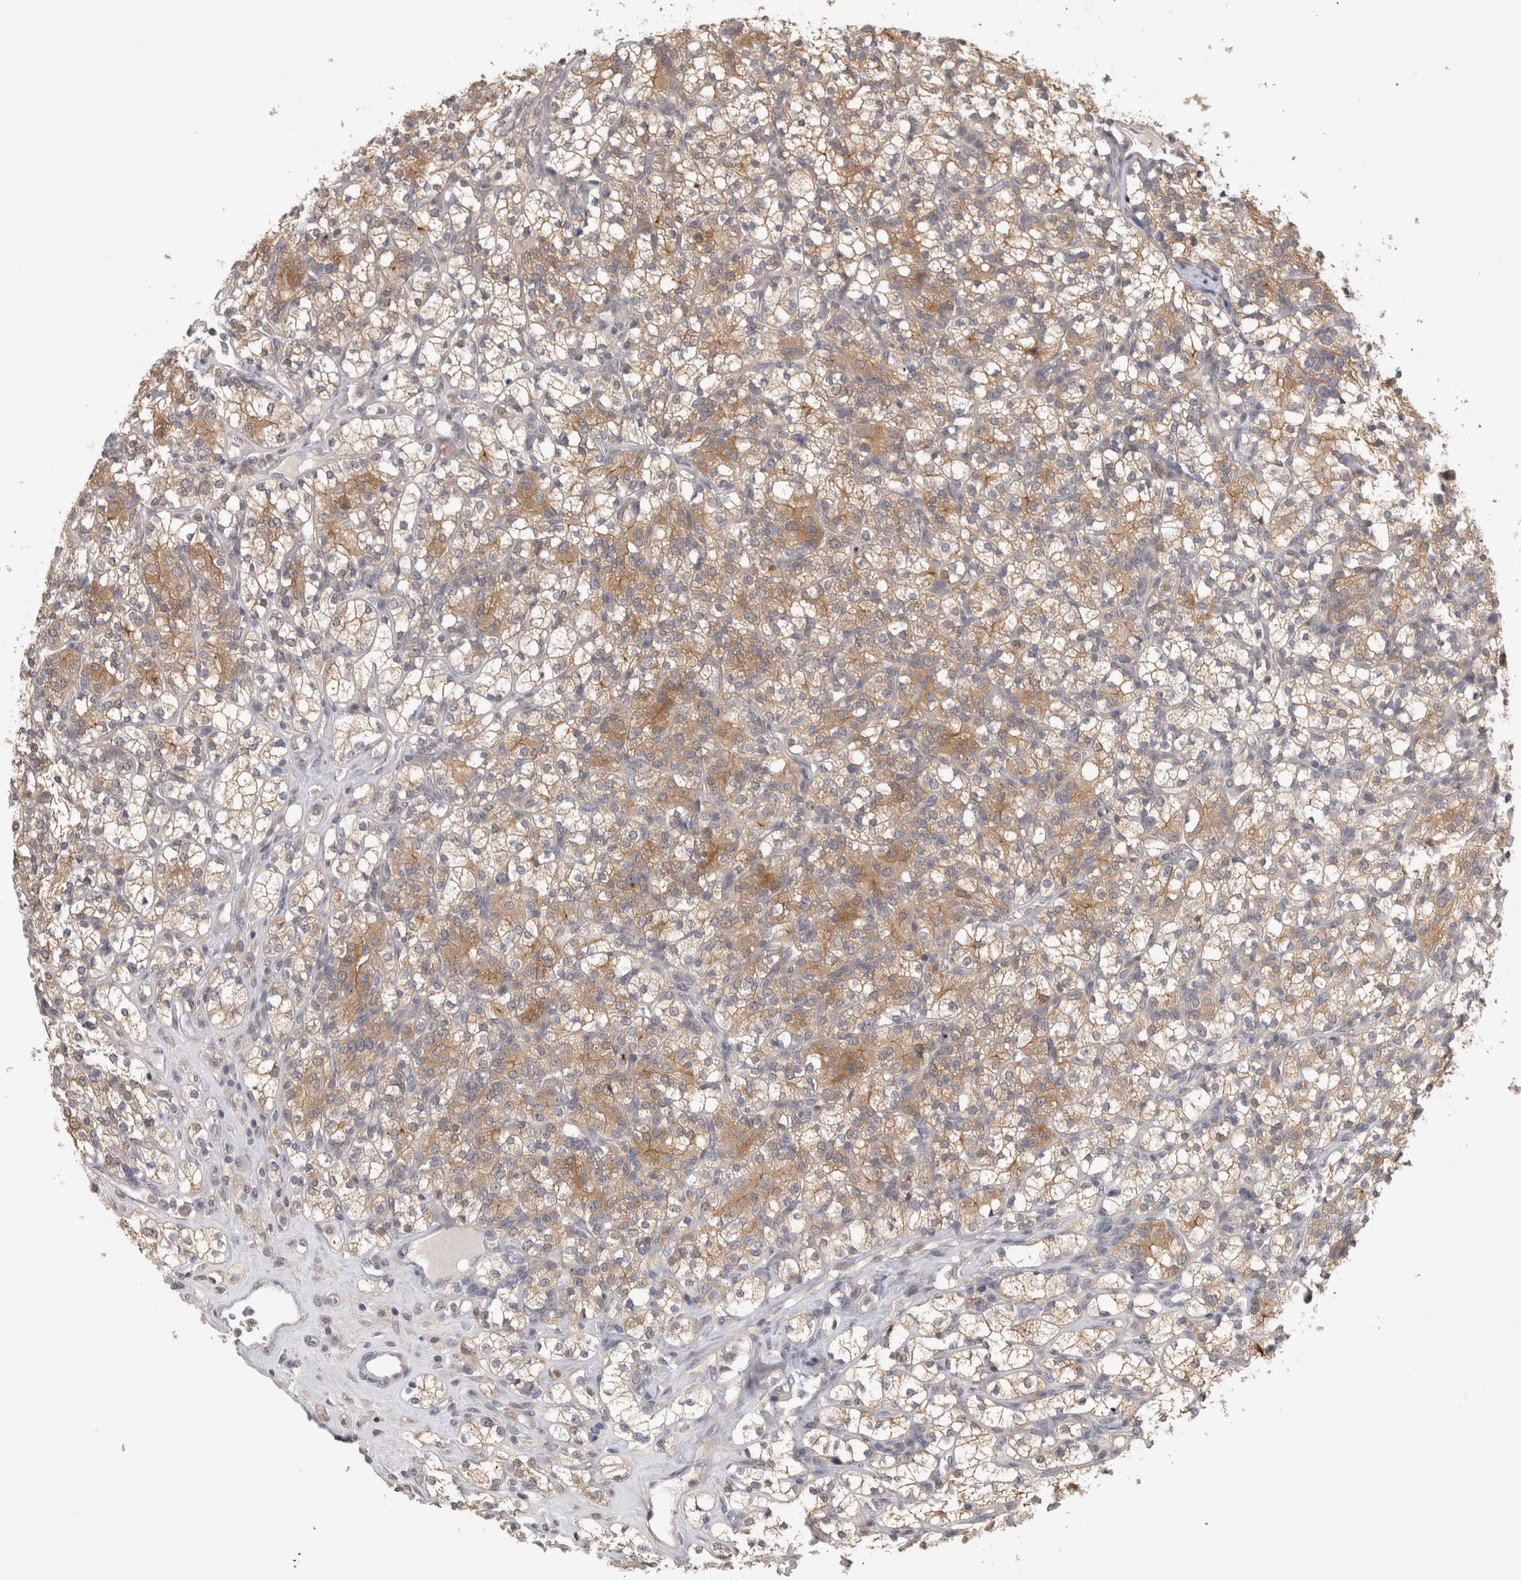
{"staining": {"intensity": "moderate", "quantity": ">75%", "location": "cytoplasmic/membranous"}, "tissue": "renal cancer", "cell_type": "Tumor cells", "image_type": "cancer", "snomed": [{"axis": "morphology", "description": "Adenocarcinoma, NOS"}, {"axis": "topography", "description": "Kidney"}], "caption": "DAB (3,3'-diaminobenzidine) immunohistochemical staining of renal cancer demonstrates moderate cytoplasmic/membranous protein staining in approximately >75% of tumor cells.", "gene": "PIGP", "patient": {"sex": "male", "age": 77}}